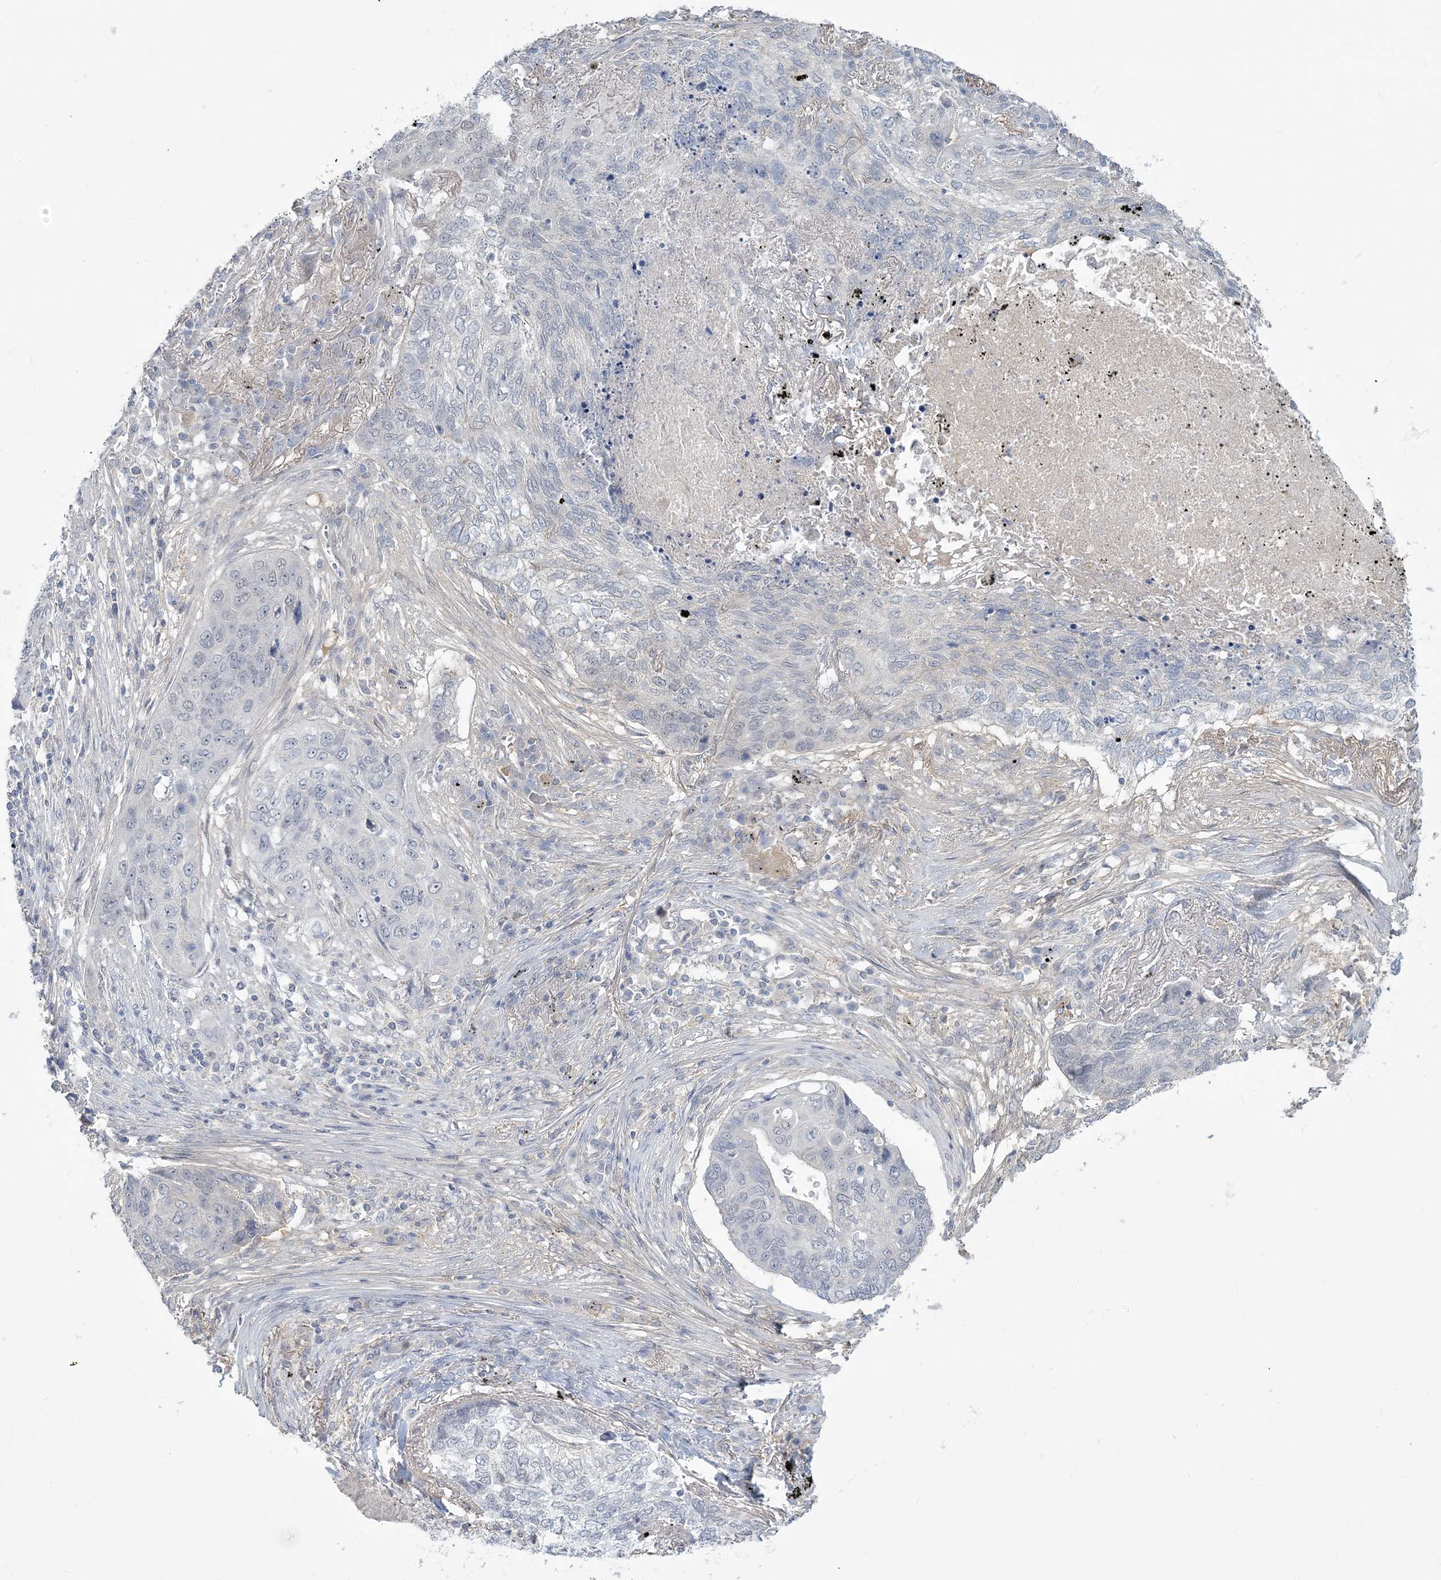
{"staining": {"intensity": "negative", "quantity": "none", "location": "none"}, "tissue": "lung cancer", "cell_type": "Tumor cells", "image_type": "cancer", "snomed": [{"axis": "morphology", "description": "Squamous cell carcinoma, NOS"}, {"axis": "topography", "description": "Lung"}], "caption": "Histopathology image shows no significant protein positivity in tumor cells of lung cancer. (DAB (3,3'-diaminobenzidine) immunohistochemistry visualized using brightfield microscopy, high magnification).", "gene": "ANKS1A", "patient": {"sex": "female", "age": 63}}